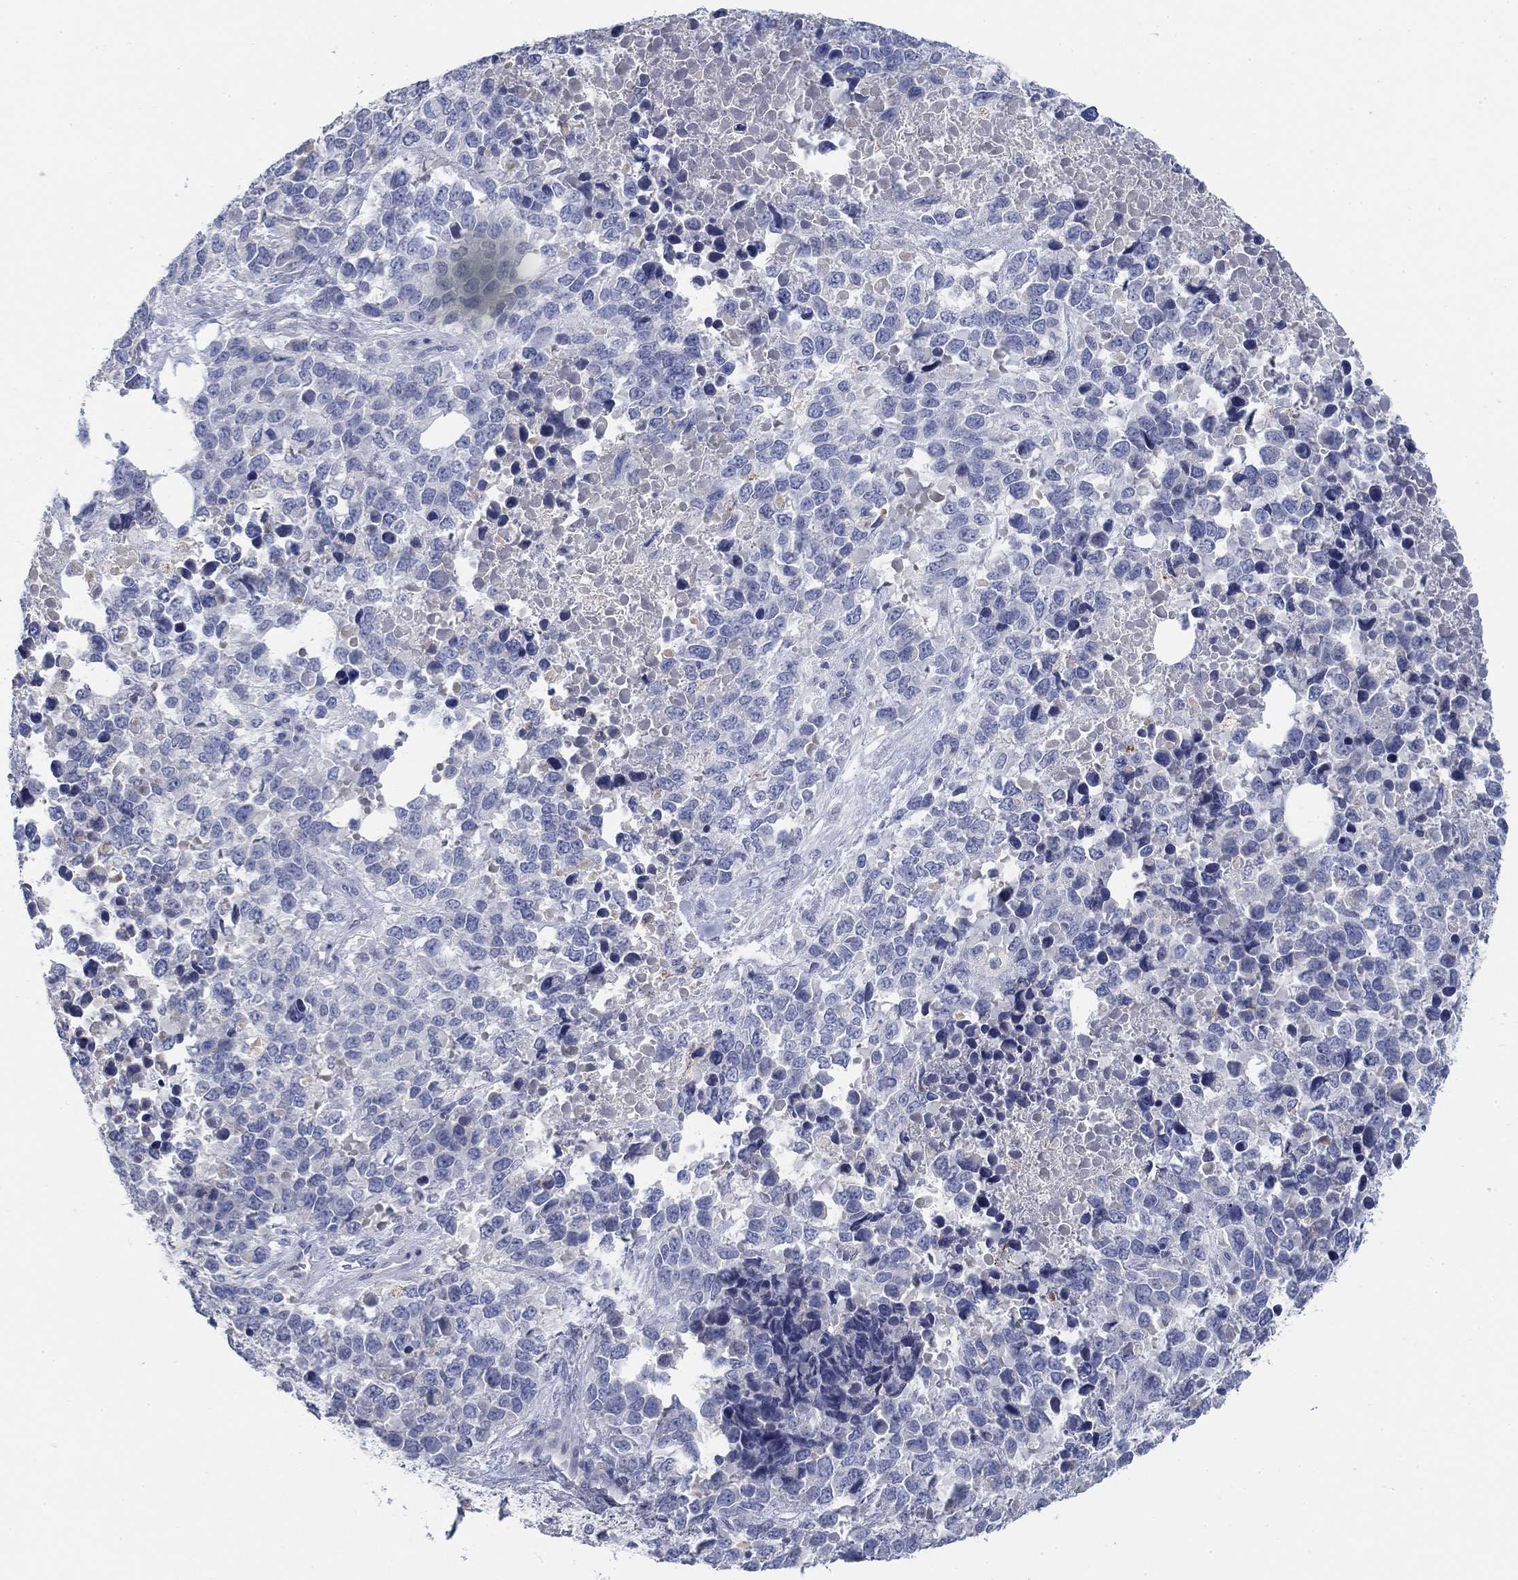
{"staining": {"intensity": "negative", "quantity": "none", "location": "none"}, "tissue": "melanoma", "cell_type": "Tumor cells", "image_type": "cancer", "snomed": [{"axis": "morphology", "description": "Malignant melanoma, Metastatic site"}, {"axis": "topography", "description": "Skin"}], "caption": "This is a photomicrograph of IHC staining of melanoma, which shows no staining in tumor cells. (Stains: DAB IHC with hematoxylin counter stain, Microscopy: brightfield microscopy at high magnification).", "gene": "TMEM249", "patient": {"sex": "male", "age": 84}}